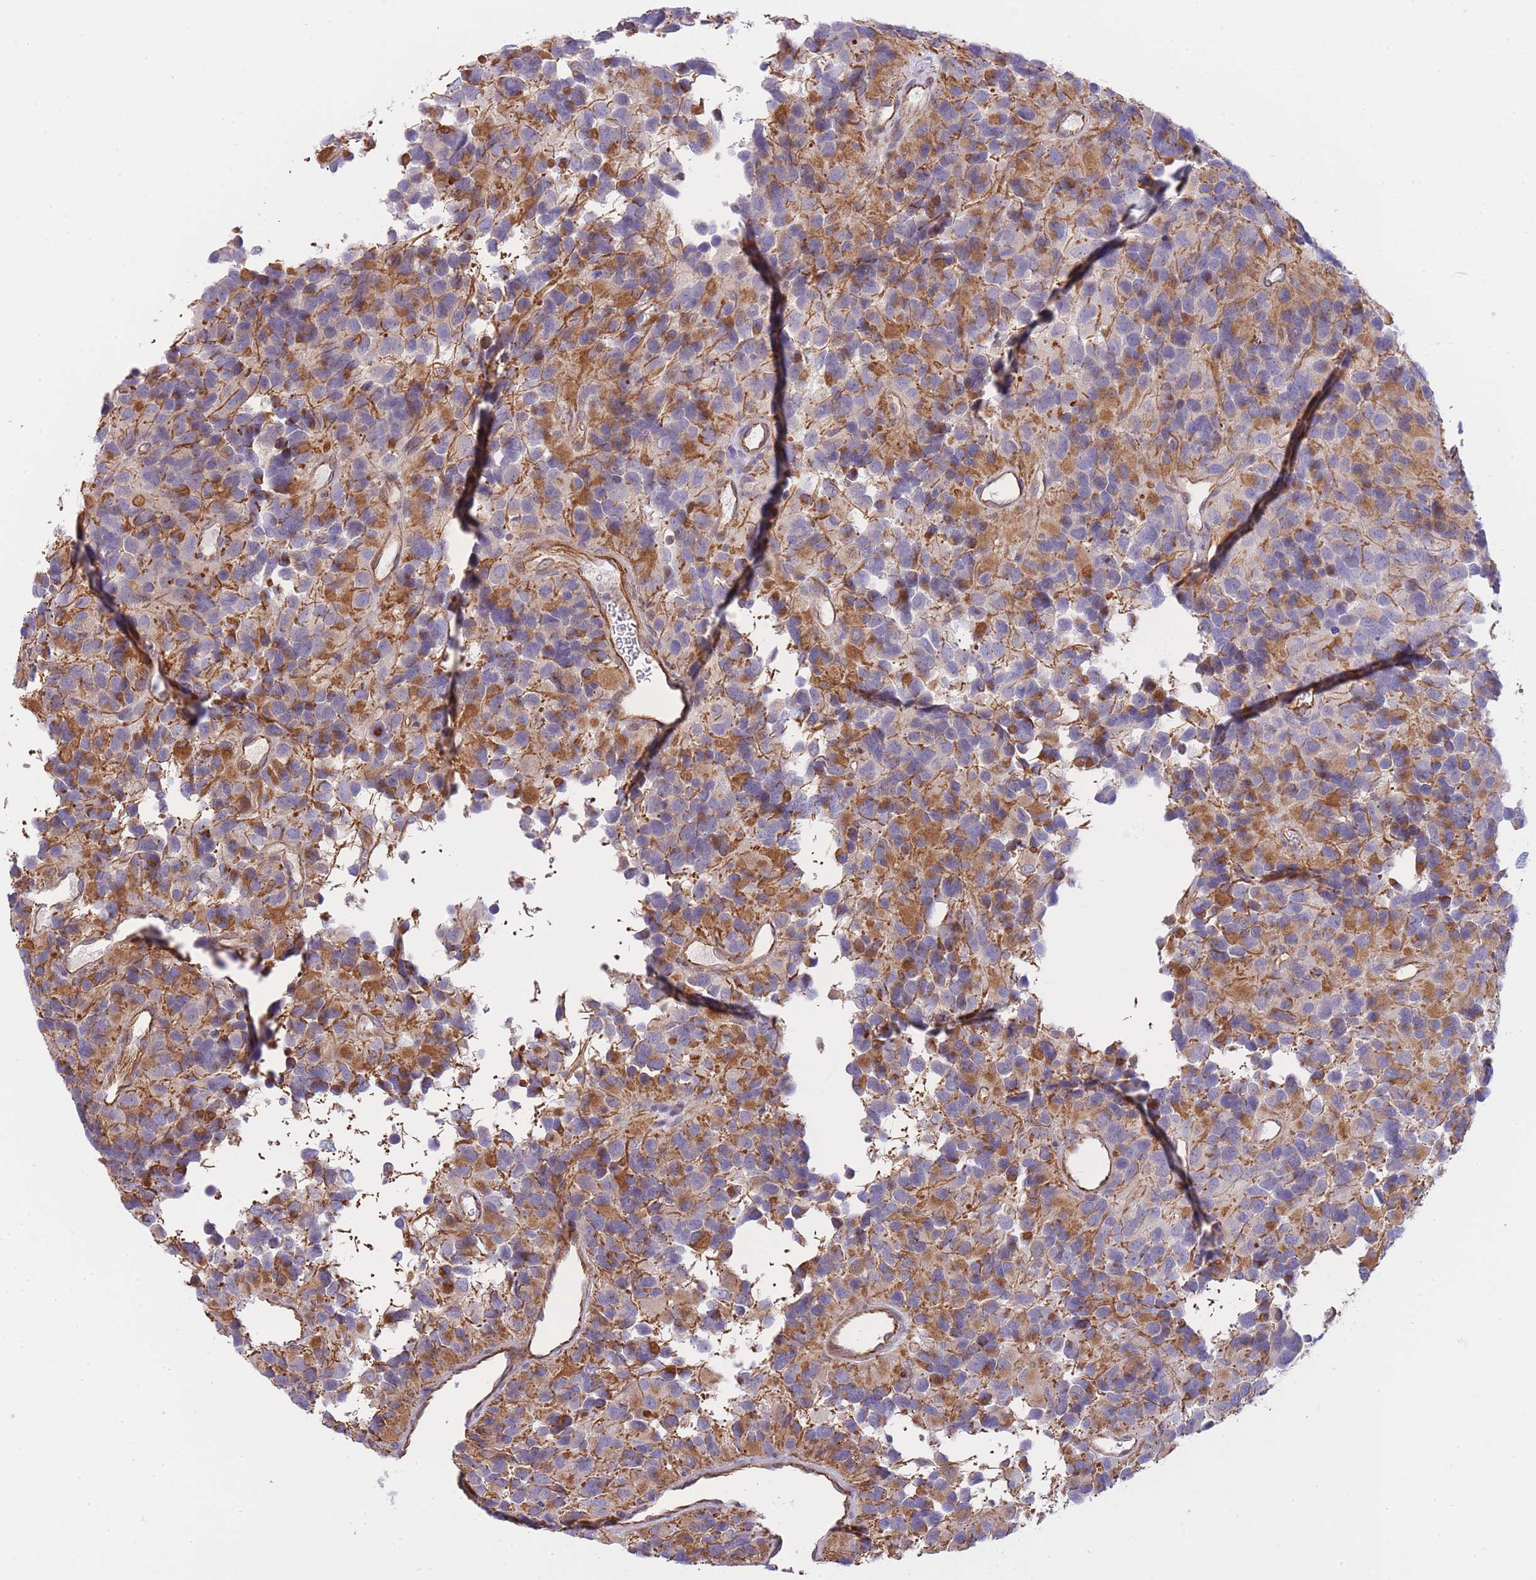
{"staining": {"intensity": "moderate", "quantity": "<25%", "location": "cytoplasmic/membranous"}, "tissue": "glioma", "cell_type": "Tumor cells", "image_type": "cancer", "snomed": [{"axis": "morphology", "description": "Glioma, malignant, High grade"}, {"axis": "topography", "description": "Brain"}], "caption": "Malignant glioma (high-grade) stained for a protein (brown) displays moderate cytoplasmic/membranous positive positivity in approximately <25% of tumor cells.", "gene": "ECPAS", "patient": {"sex": "male", "age": 77}}